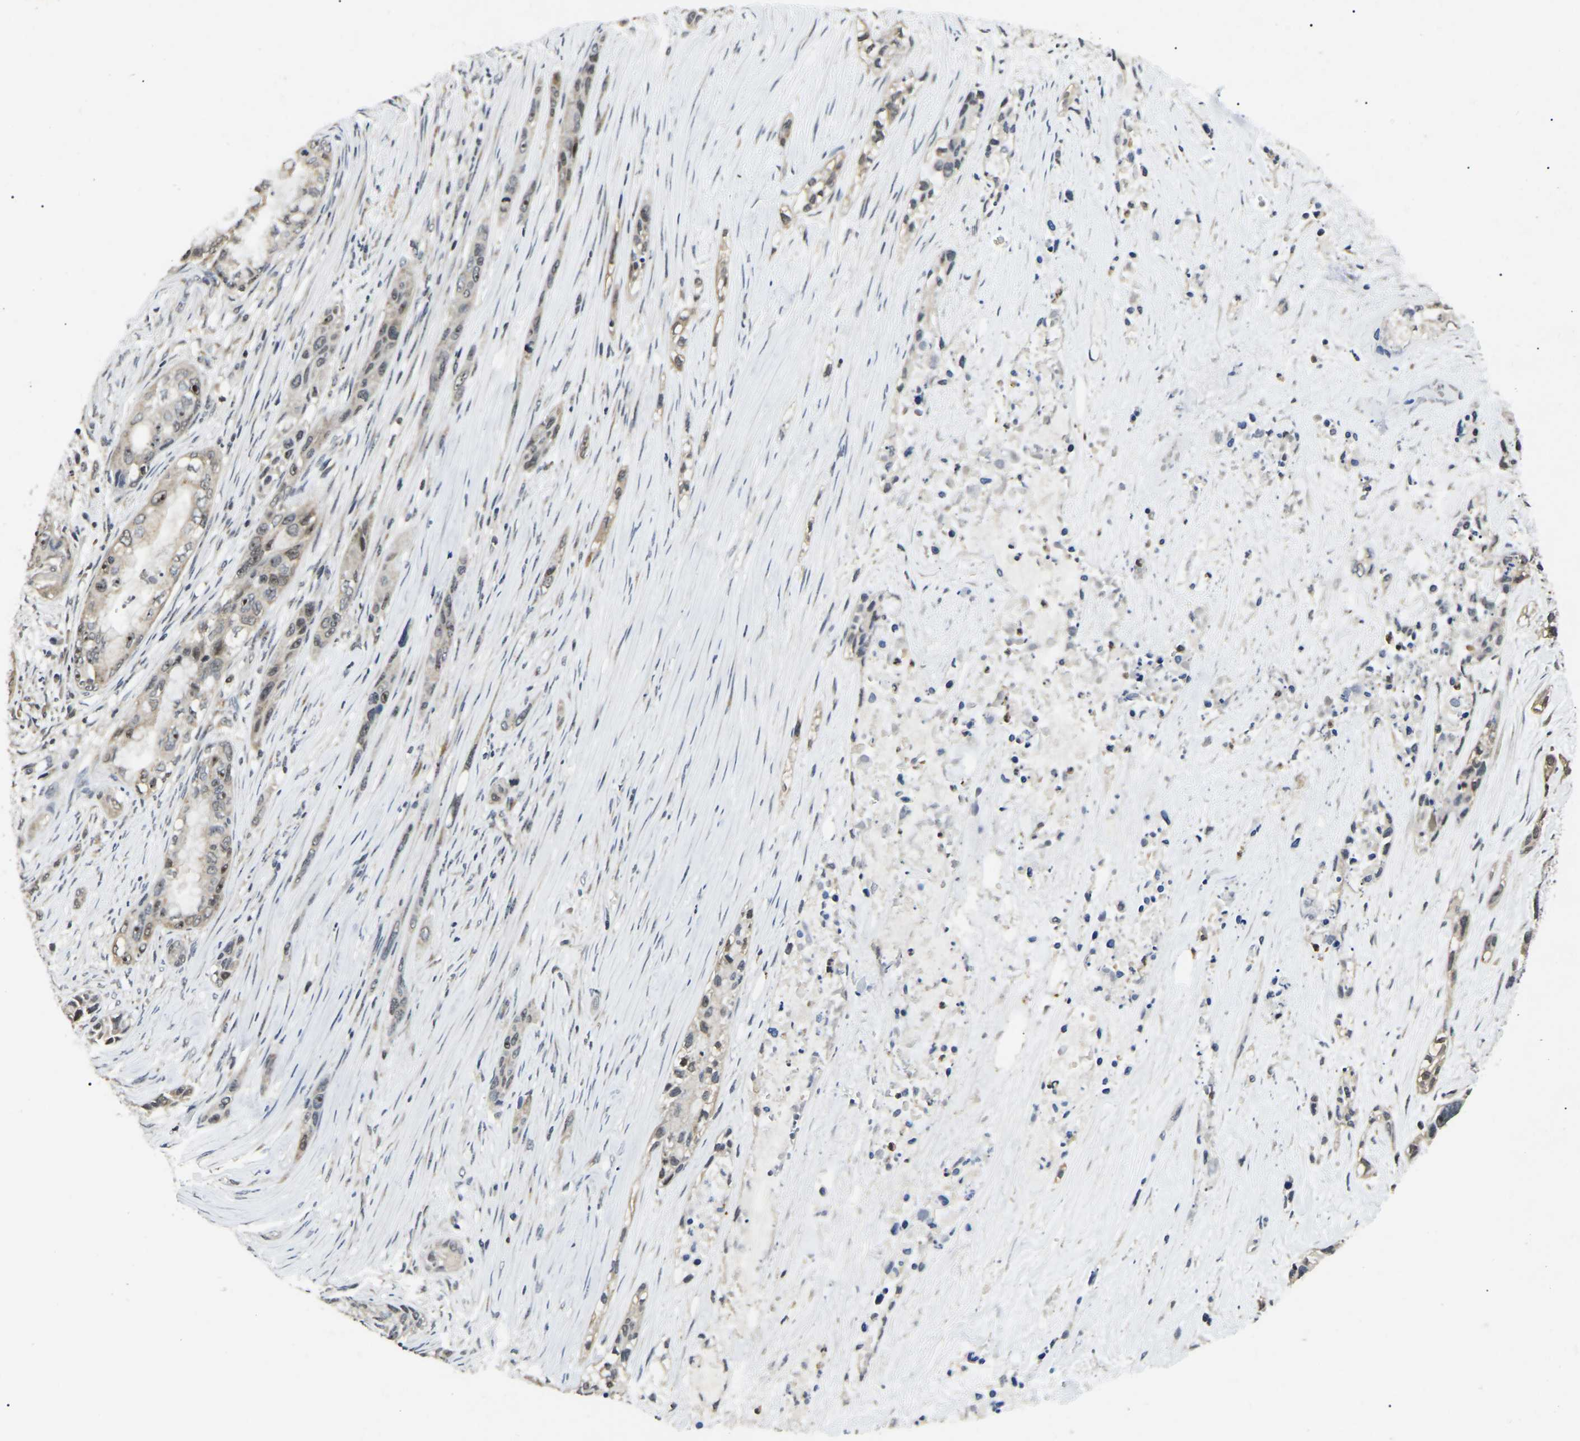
{"staining": {"intensity": "weak", "quantity": ">75%", "location": "cytoplasmic/membranous,nuclear"}, "tissue": "pancreatic cancer", "cell_type": "Tumor cells", "image_type": "cancer", "snomed": [{"axis": "morphology", "description": "Adenocarcinoma, NOS"}, {"axis": "topography", "description": "Pancreas"}], "caption": "The histopathology image reveals staining of pancreatic cancer (adenocarcinoma), revealing weak cytoplasmic/membranous and nuclear protein positivity (brown color) within tumor cells.", "gene": "RBM28", "patient": {"sex": "male", "age": 53}}